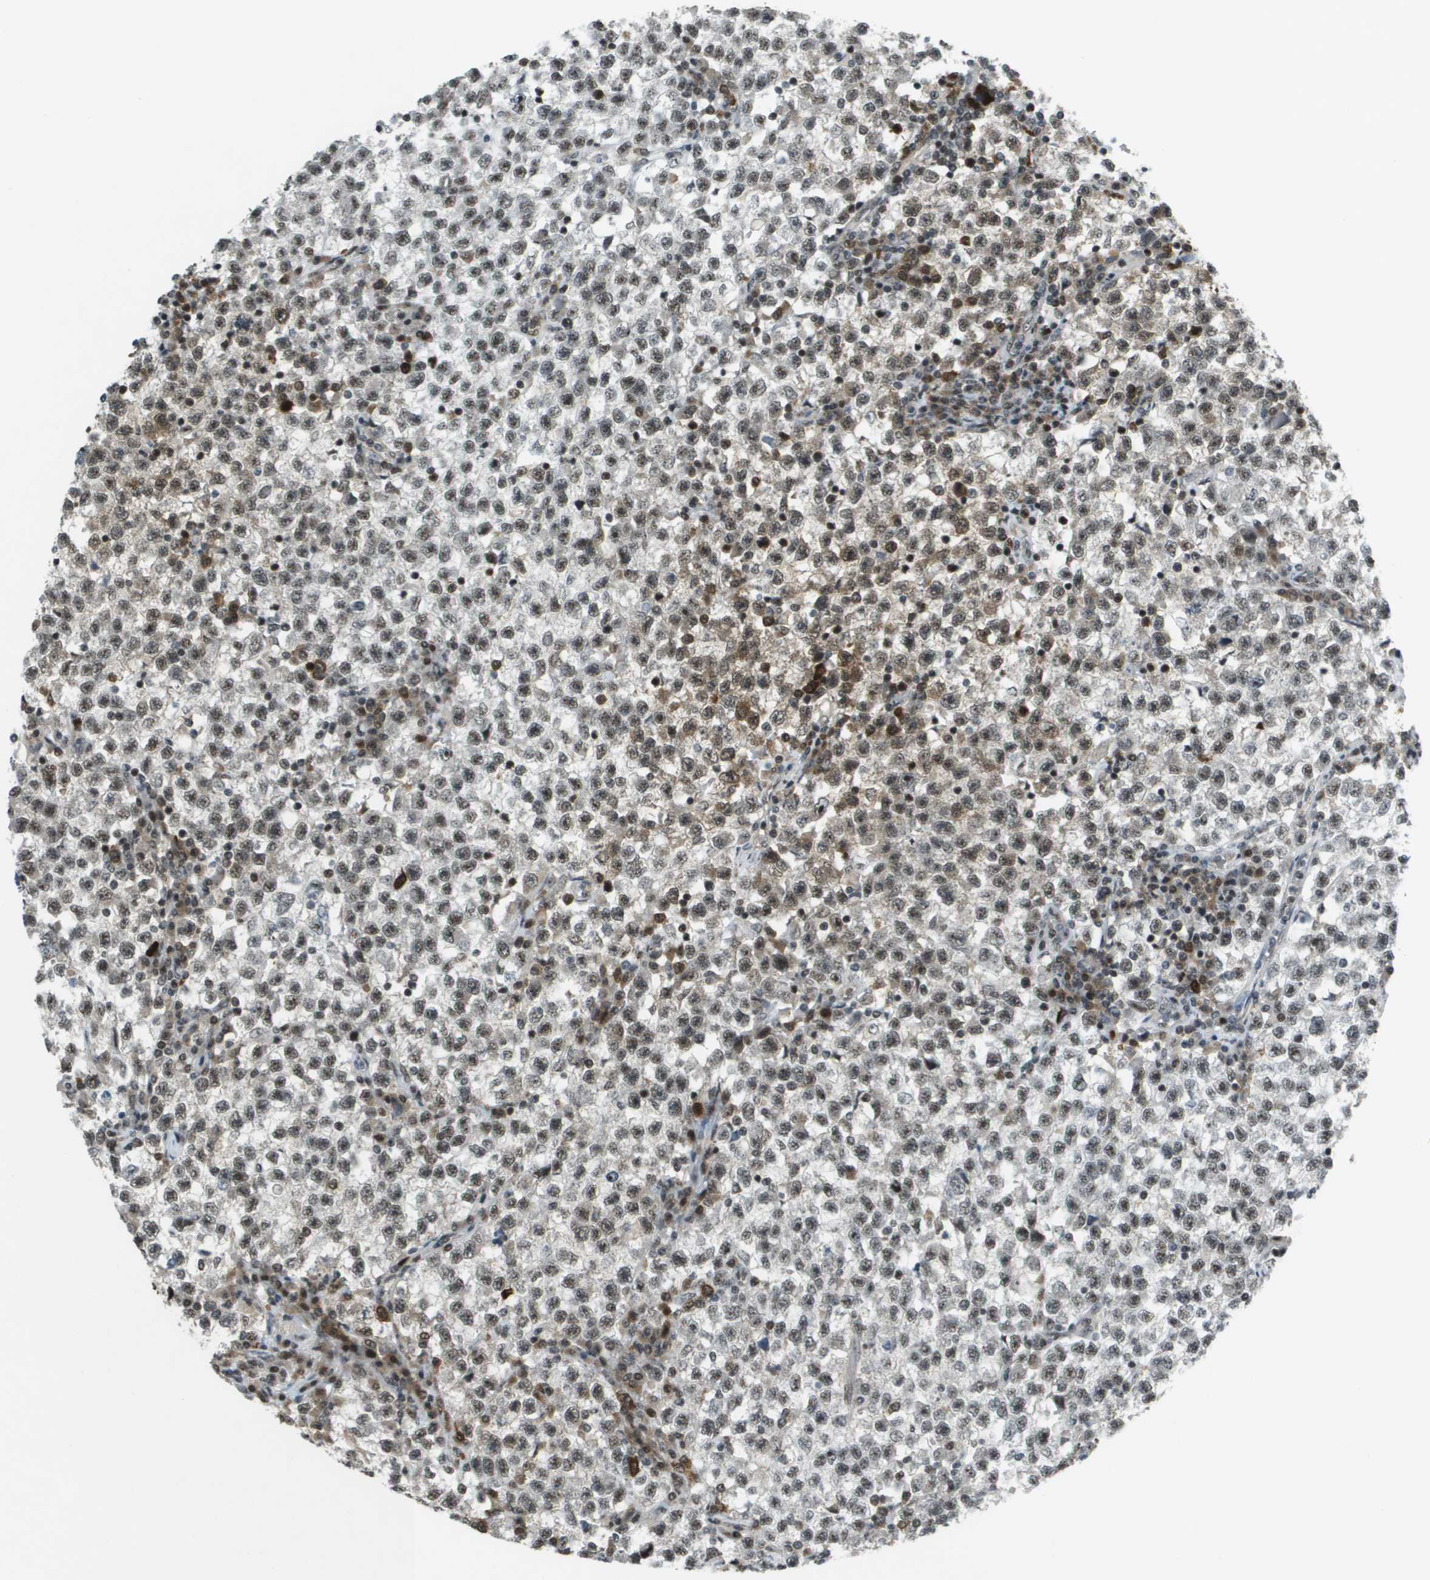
{"staining": {"intensity": "weak", "quantity": ">75%", "location": "nuclear"}, "tissue": "testis cancer", "cell_type": "Tumor cells", "image_type": "cancer", "snomed": [{"axis": "morphology", "description": "Seminoma, NOS"}, {"axis": "topography", "description": "Testis"}], "caption": "Tumor cells show weak nuclear staining in about >75% of cells in testis seminoma.", "gene": "IRF7", "patient": {"sex": "male", "age": 22}}